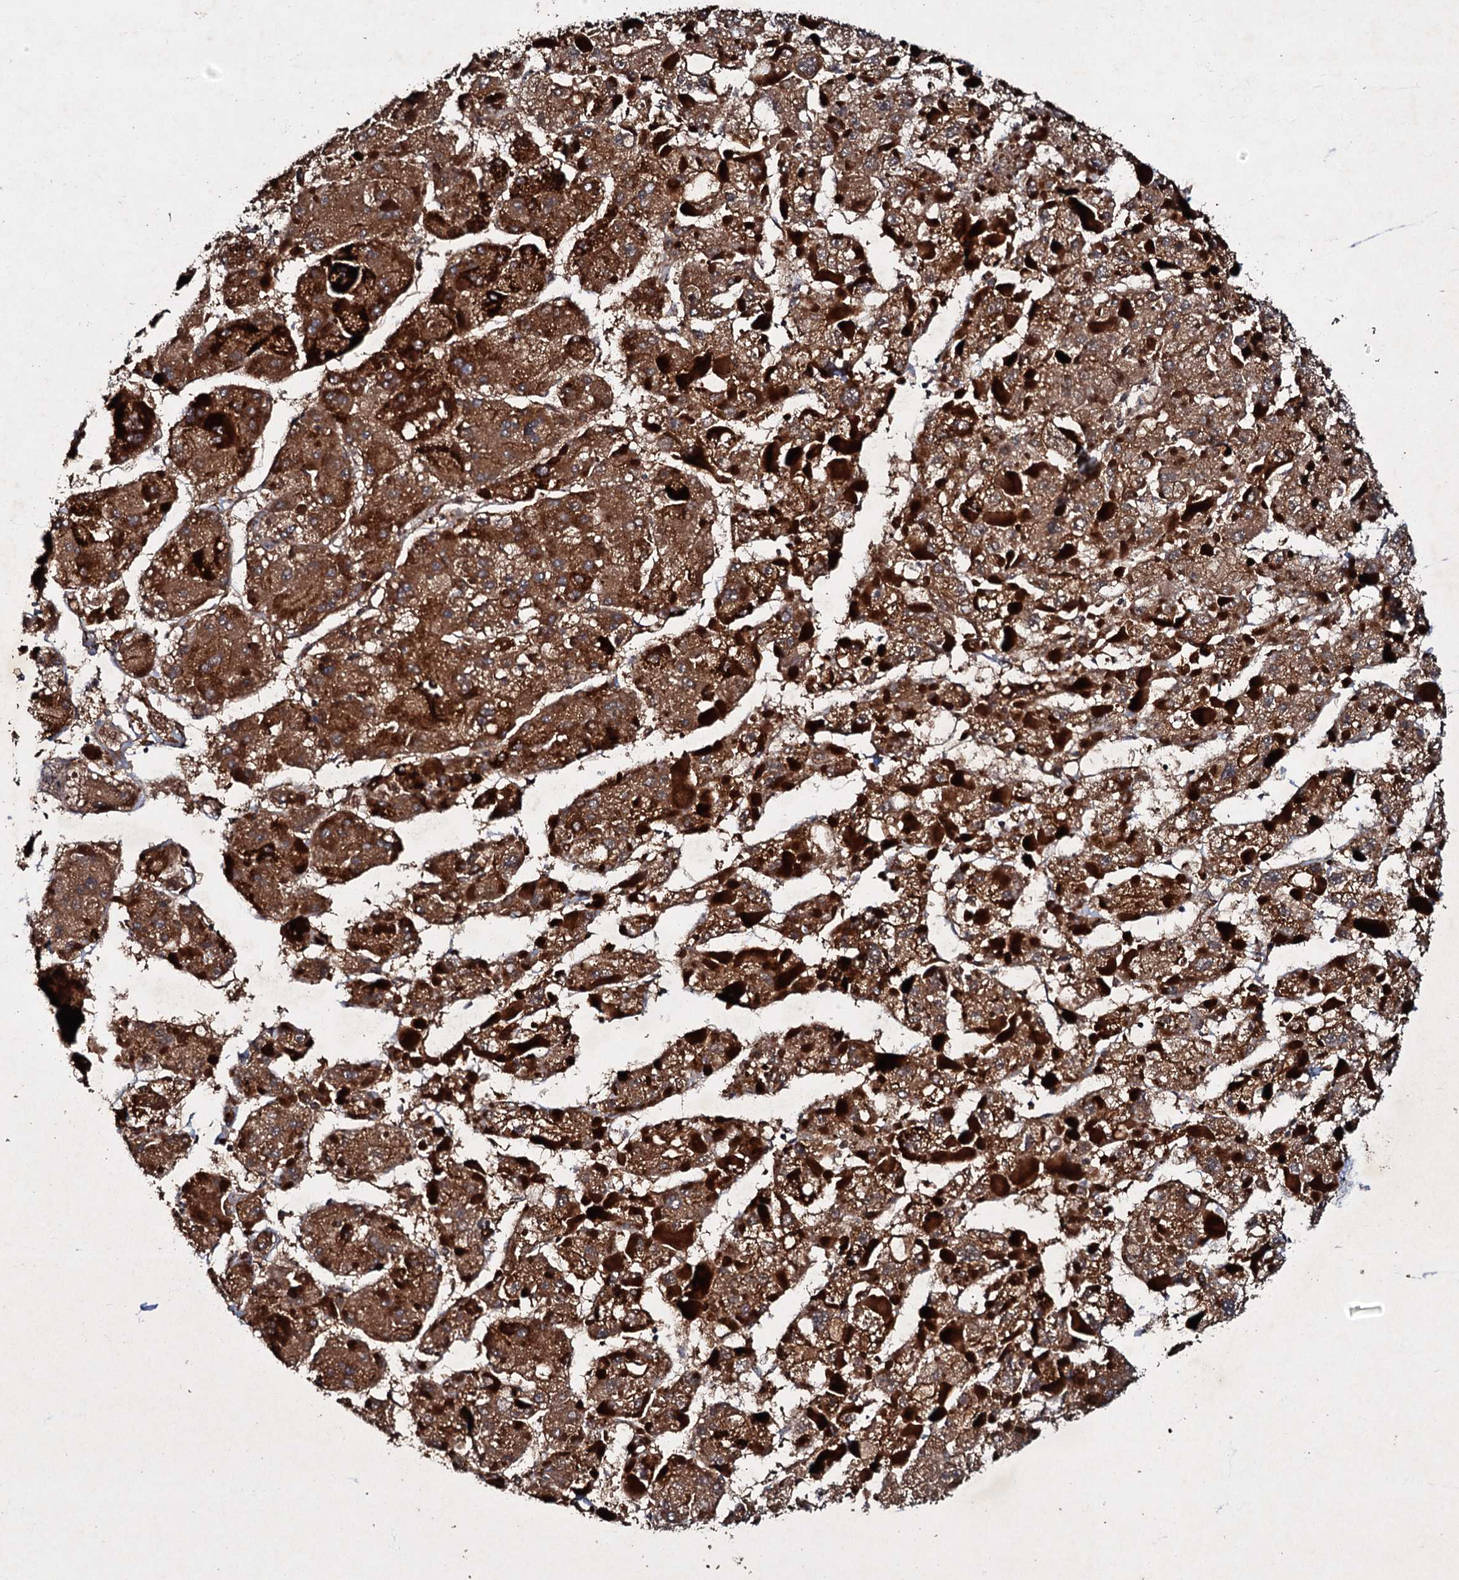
{"staining": {"intensity": "strong", "quantity": ">75%", "location": "cytoplasmic/membranous"}, "tissue": "liver cancer", "cell_type": "Tumor cells", "image_type": "cancer", "snomed": [{"axis": "morphology", "description": "Carcinoma, Hepatocellular, NOS"}, {"axis": "topography", "description": "Liver"}], "caption": "Liver cancer (hepatocellular carcinoma) was stained to show a protein in brown. There is high levels of strong cytoplasmic/membranous staining in approximately >75% of tumor cells.", "gene": "MANSC4", "patient": {"sex": "female", "age": 73}}